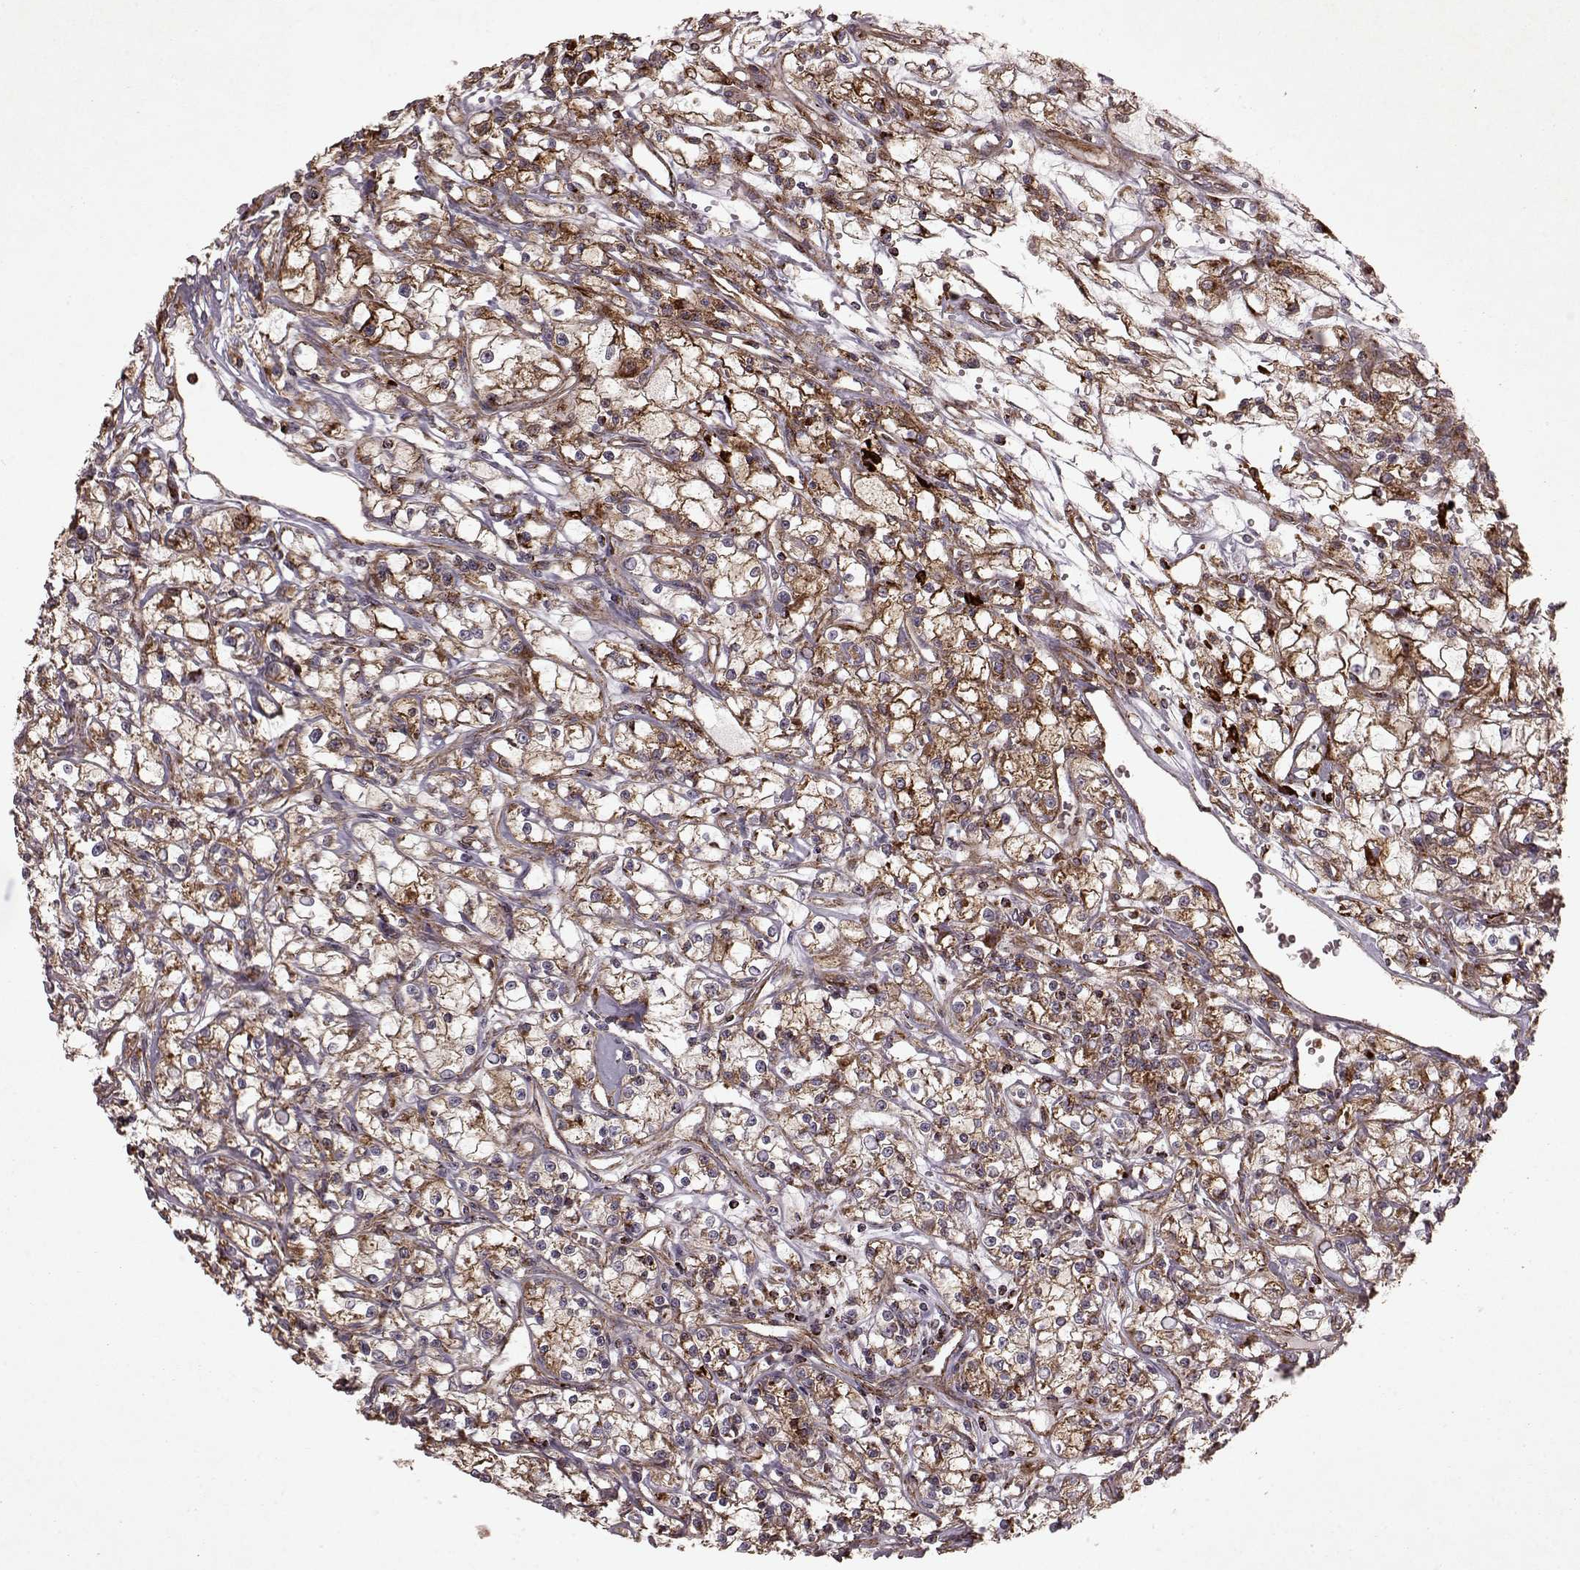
{"staining": {"intensity": "weak", "quantity": ">75%", "location": "cytoplasmic/membranous"}, "tissue": "renal cancer", "cell_type": "Tumor cells", "image_type": "cancer", "snomed": [{"axis": "morphology", "description": "Adenocarcinoma, NOS"}, {"axis": "topography", "description": "Kidney"}], "caption": "Renal adenocarcinoma stained with DAB immunohistochemistry shows low levels of weak cytoplasmic/membranous positivity in about >75% of tumor cells.", "gene": "FXN", "patient": {"sex": "female", "age": 59}}